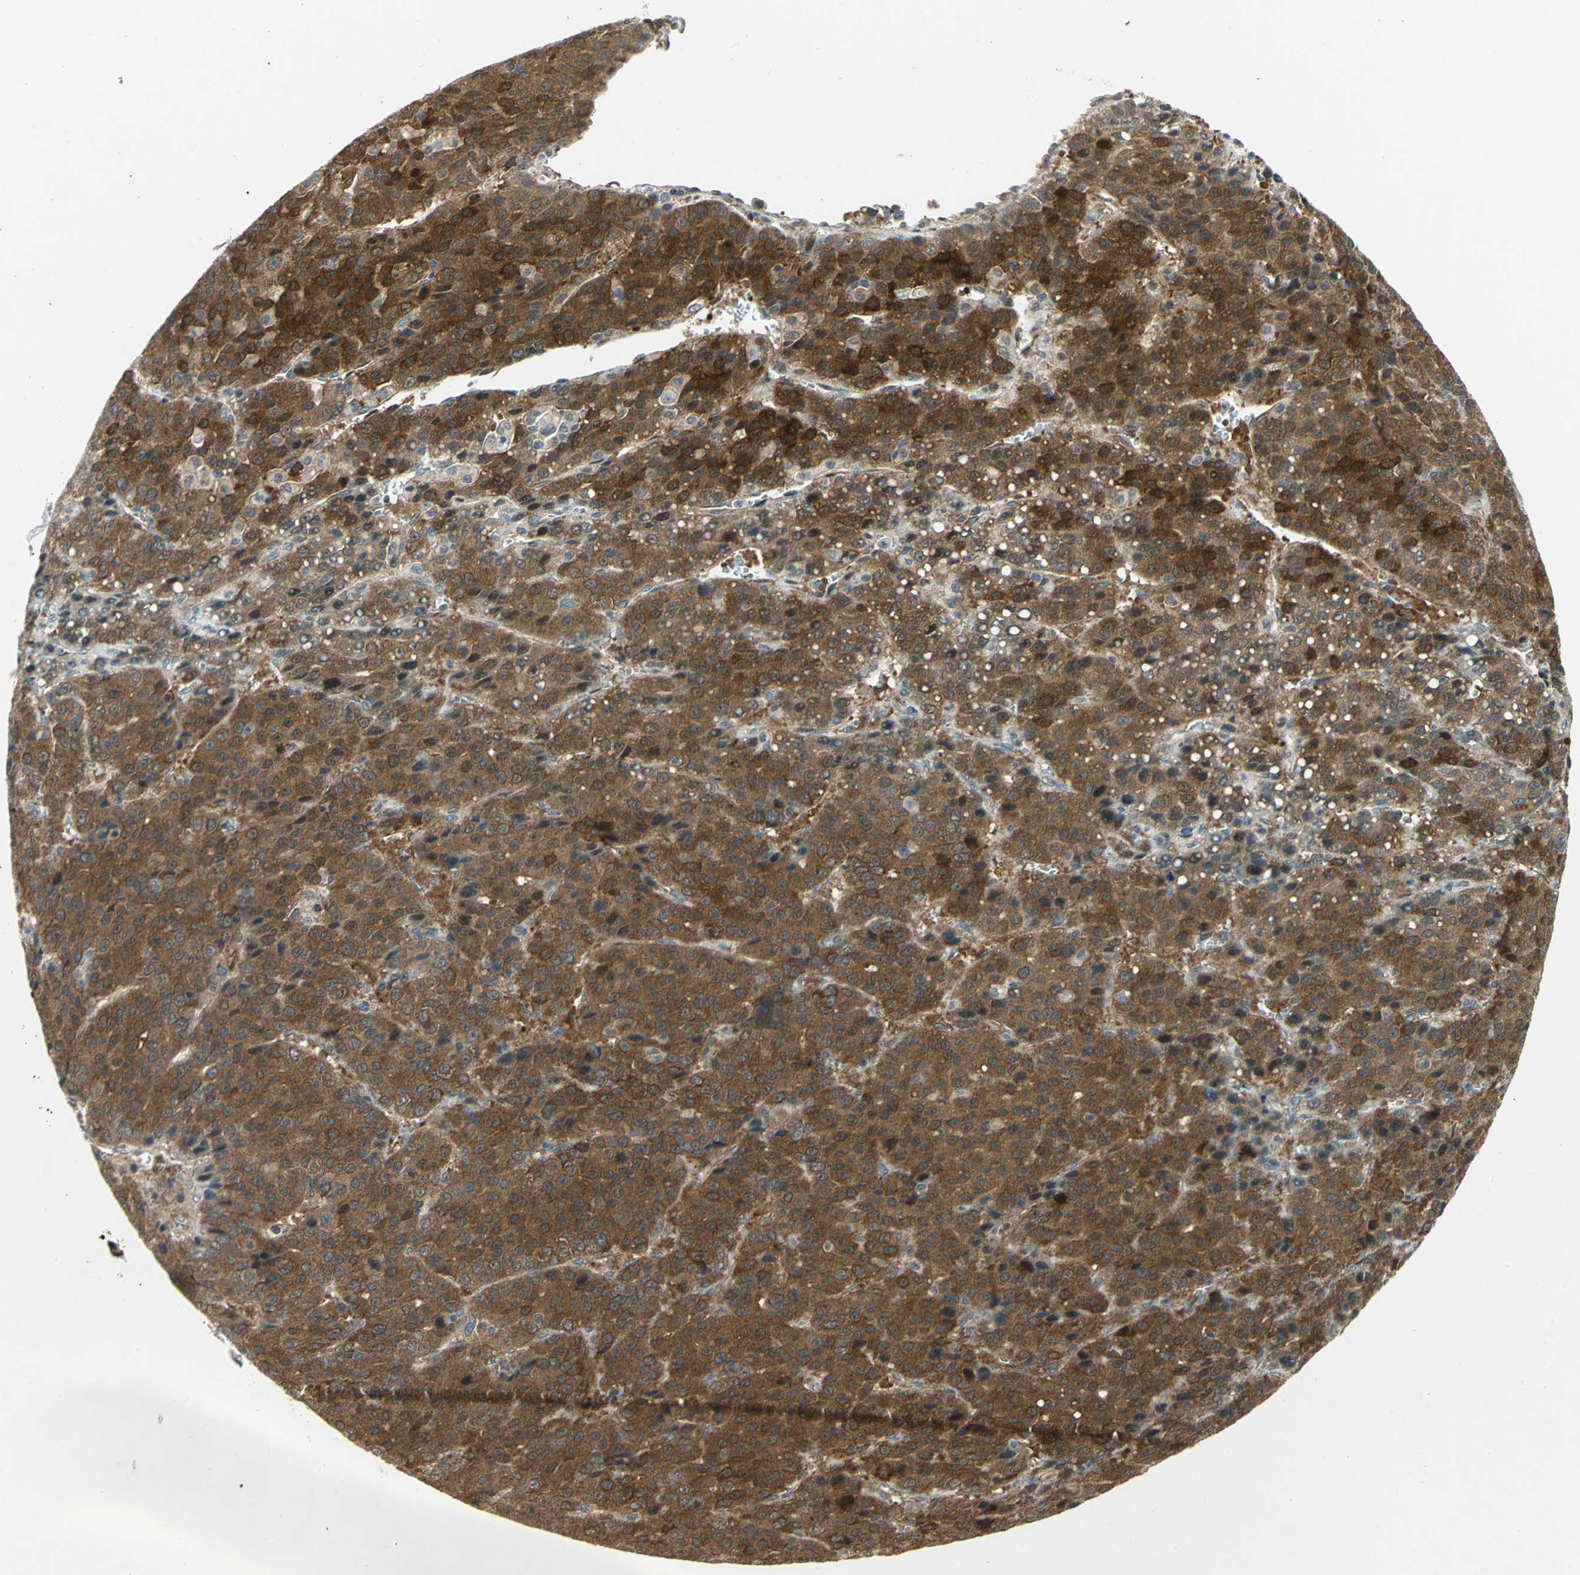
{"staining": {"intensity": "strong", "quantity": ">75%", "location": "cytoplasmic/membranous"}, "tissue": "liver cancer", "cell_type": "Tumor cells", "image_type": "cancer", "snomed": [{"axis": "morphology", "description": "Carcinoma, Hepatocellular, NOS"}, {"axis": "topography", "description": "Liver"}], "caption": "The photomicrograph exhibits immunohistochemical staining of liver cancer (hepatocellular carcinoma). There is strong cytoplasmic/membranous staining is identified in about >75% of tumor cells.", "gene": "PPIA", "patient": {"sex": "female", "age": 53}}